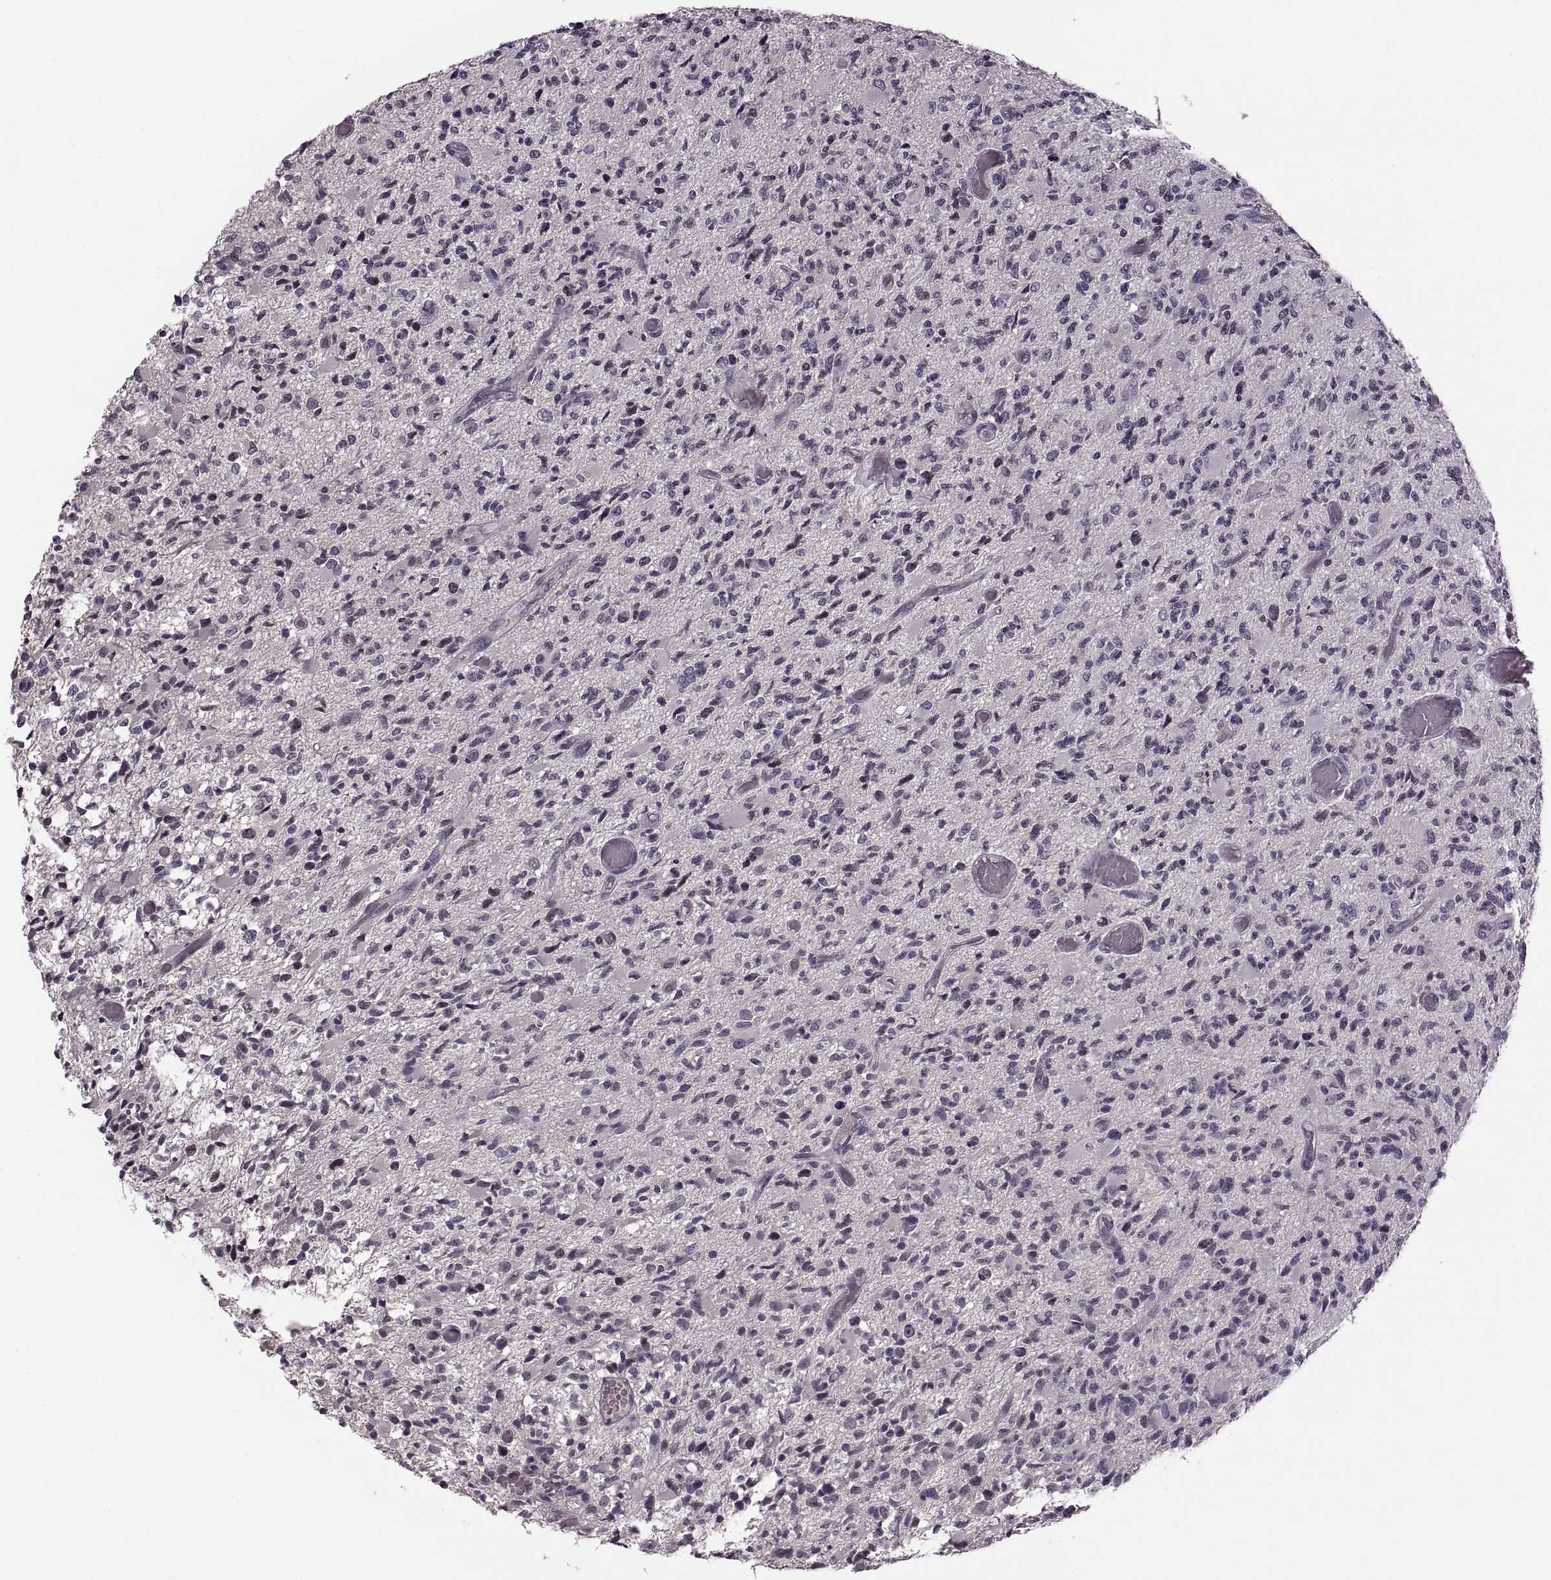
{"staining": {"intensity": "negative", "quantity": "none", "location": "none"}, "tissue": "glioma", "cell_type": "Tumor cells", "image_type": "cancer", "snomed": [{"axis": "morphology", "description": "Glioma, malignant, High grade"}, {"axis": "topography", "description": "Brain"}], "caption": "Tumor cells are negative for protein expression in human glioma.", "gene": "CACNA1F", "patient": {"sex": "female", "age": 63}}